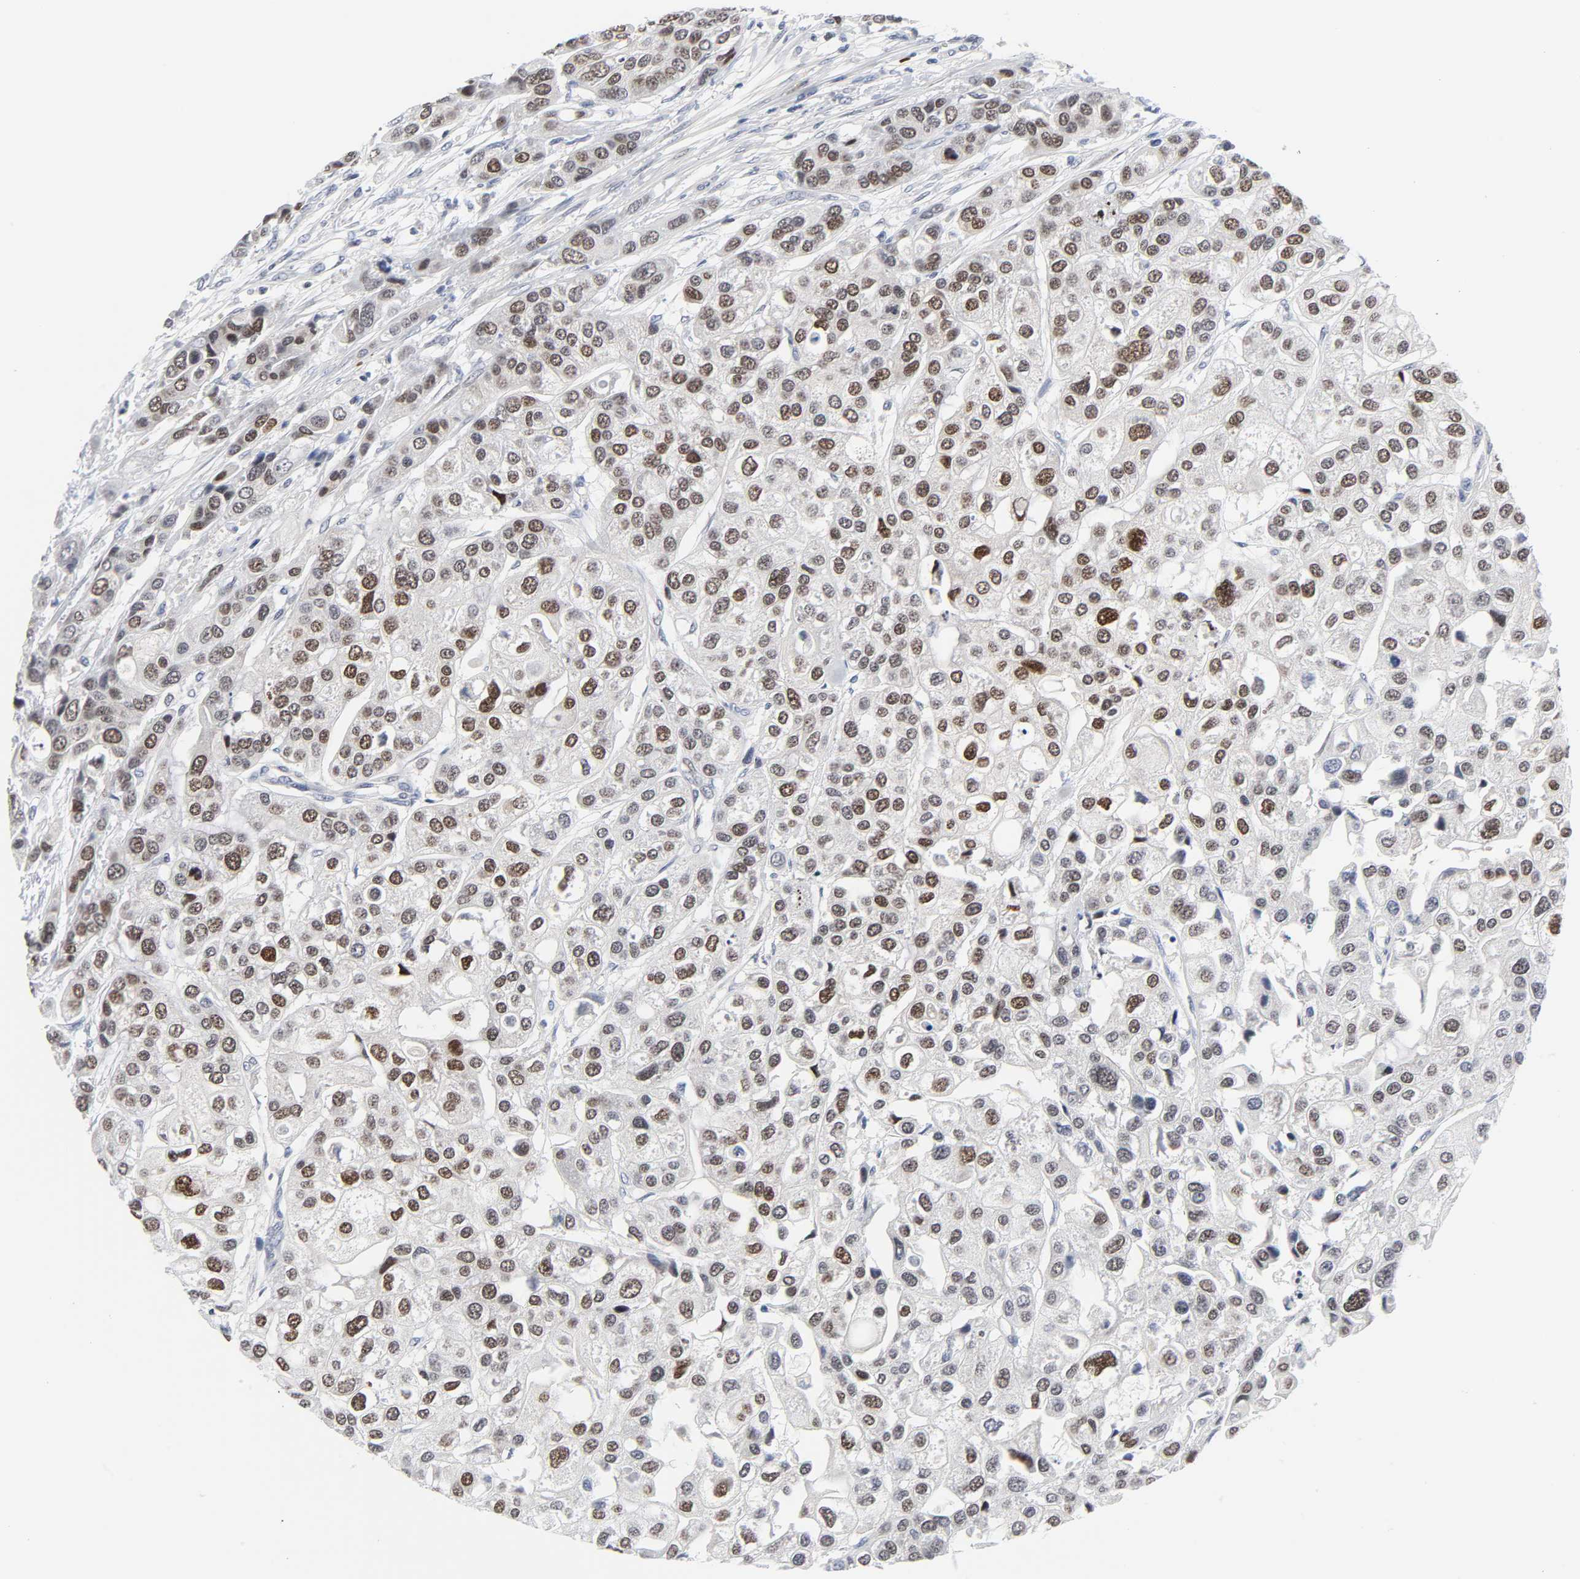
{"staining": {"intensity": "moderate", "quantity": "25%-75%", "location": "nuclear"}, "tissue": "urothelial cancer", "cell_type": "Tumor cells", "image_type": "cancer", "snomed": [{"axis": "morphology", "description": "Urothelial carcinoma, High grade"}, {"axis": "topography", "description": "Urinary bladder"}], "caption": "An IHC micrograph of neoplastic tissue is shown. Protein staining in brown highlights moderate nuclear positivity in high-grade urothelial carcinoma within tumor cells.", "gene": "WEE1", "patient": {"sex": "female", "age": 64}}